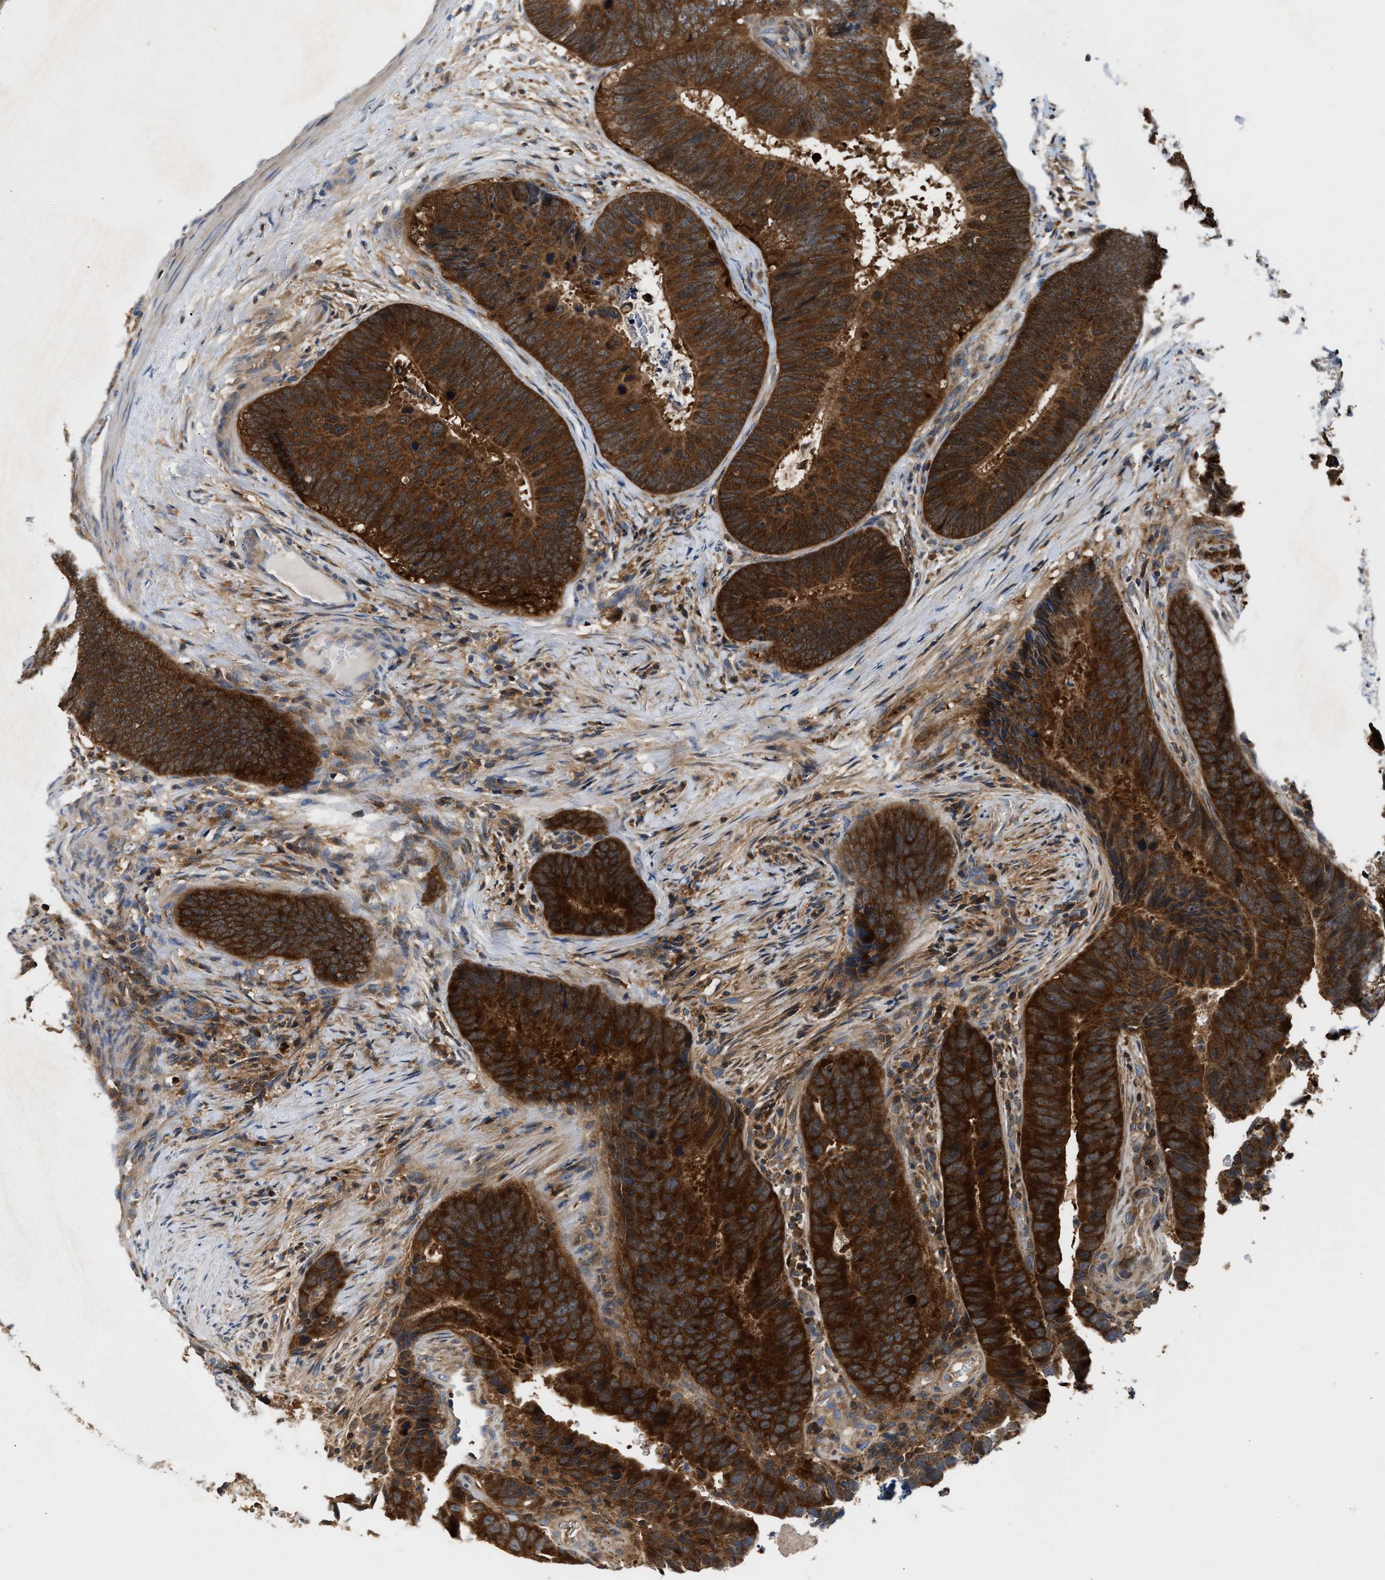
{"staining": {"intensity": "strong", "quantity": ">75%", "location": "cytoplasmic/membranous"}, "tissue": "colorectal cancer", "cell_type": "Tumor cells", "image_type": "cancer", "snomed": [{"axis": "morphology", "description": "Adenocarcinoma, NOS"}, {"axis": "topography", "description": "Colon"}], "caption": "A high amount of strong cytoplasmic/membranous staining is identified in about >75% of tumor cells in colorectal adenocarcinoma tissue. Immunohistochemistry (ihc) stains the protein in brown and the nuclei are stained blue.", "gene": "CCM2", "patient": {"sex": "male", "age": 56}}